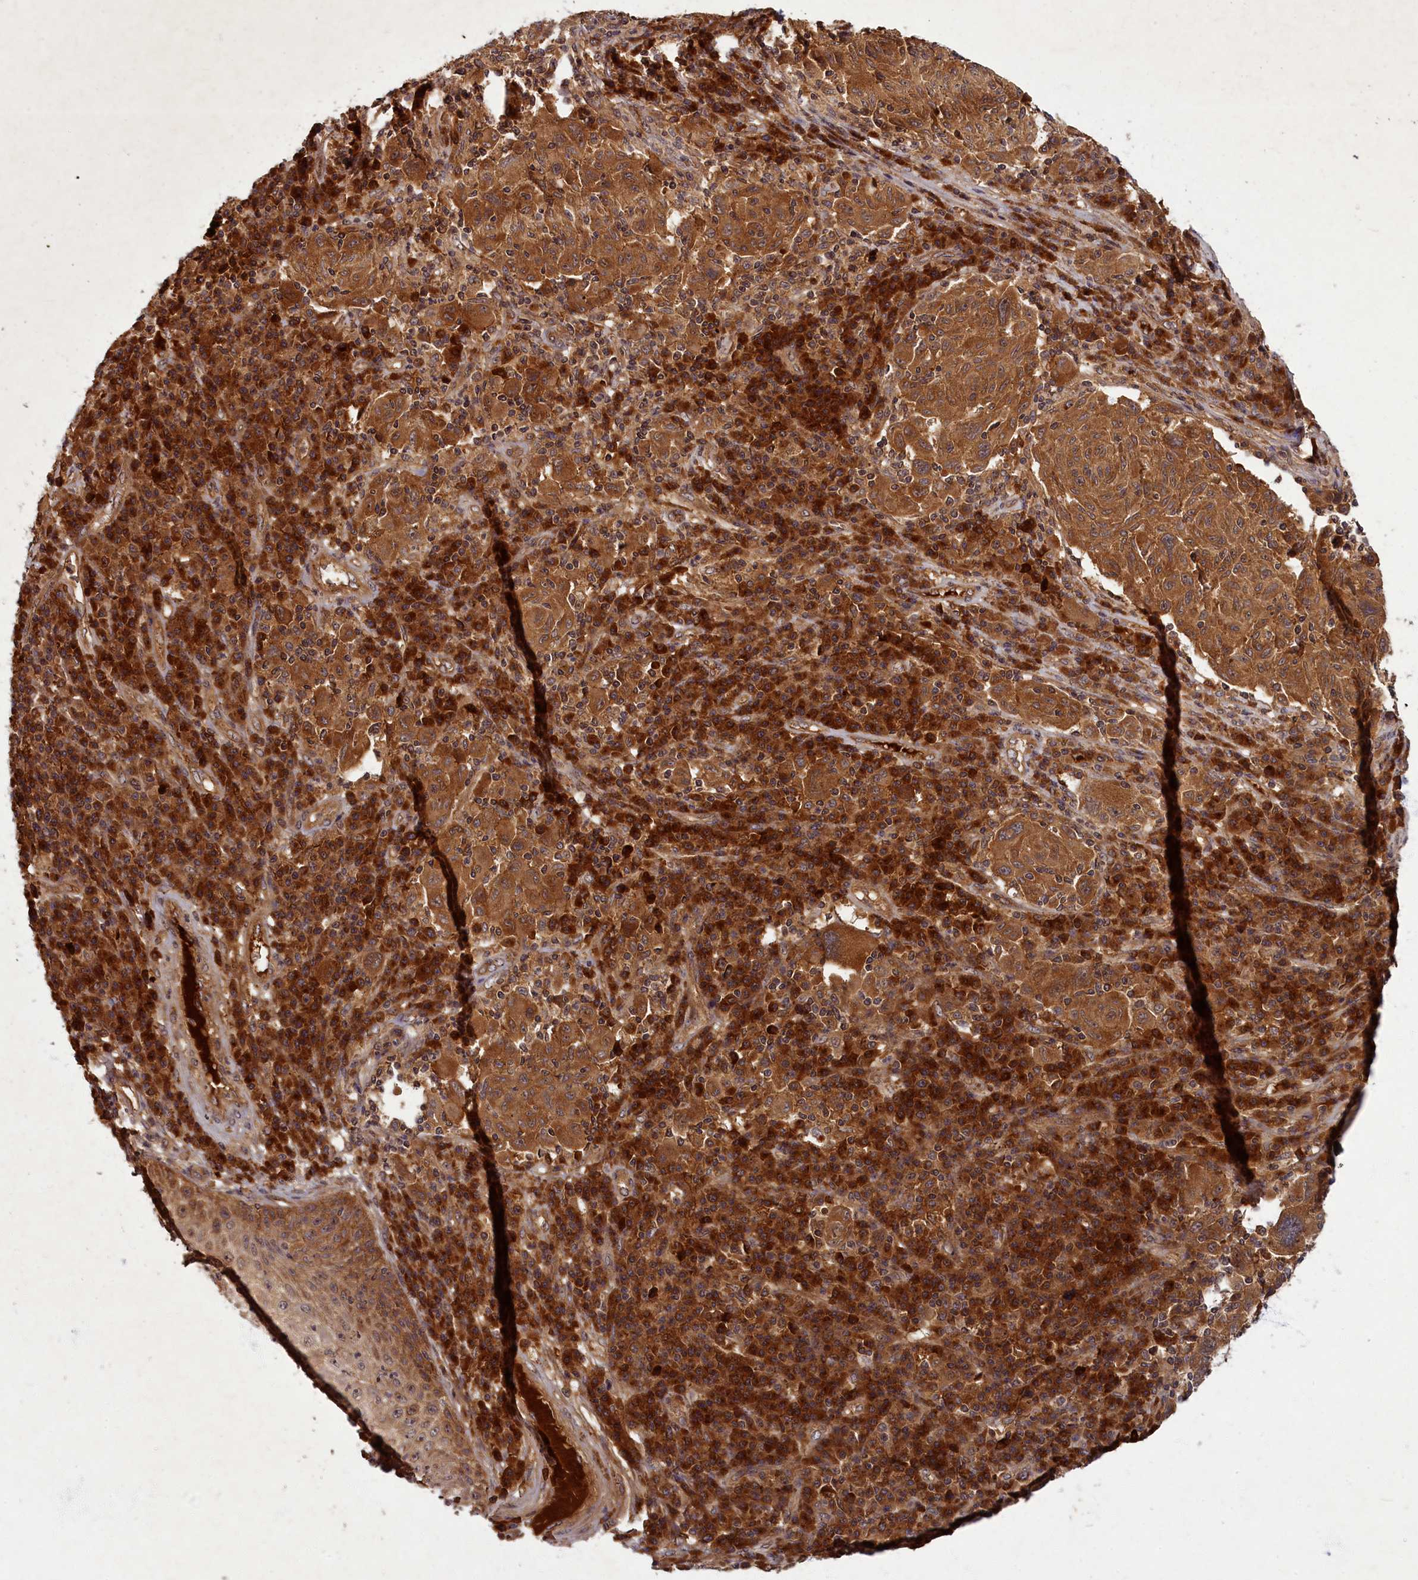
{"staining": {"intensity": "moderate", "quantity": ">75%", "location": "cytoplasmic/membranous"}, "tissue": "melanoma", "cell_type": "Tumor cells", "image_type": "cancer", "snomed": [{"axis": "morphology", "description": "Malignant melanoma, NOS"}, {"axis": "topography", "description": "Skin"}], "caption": "This image reveals IHC staining of melanoma, with medium moderate cytoplasmic/membranous expression in approximately >75% of tumor cells.", "gene": "BICD1", "patient": {"sex": "male", "age": 53}}